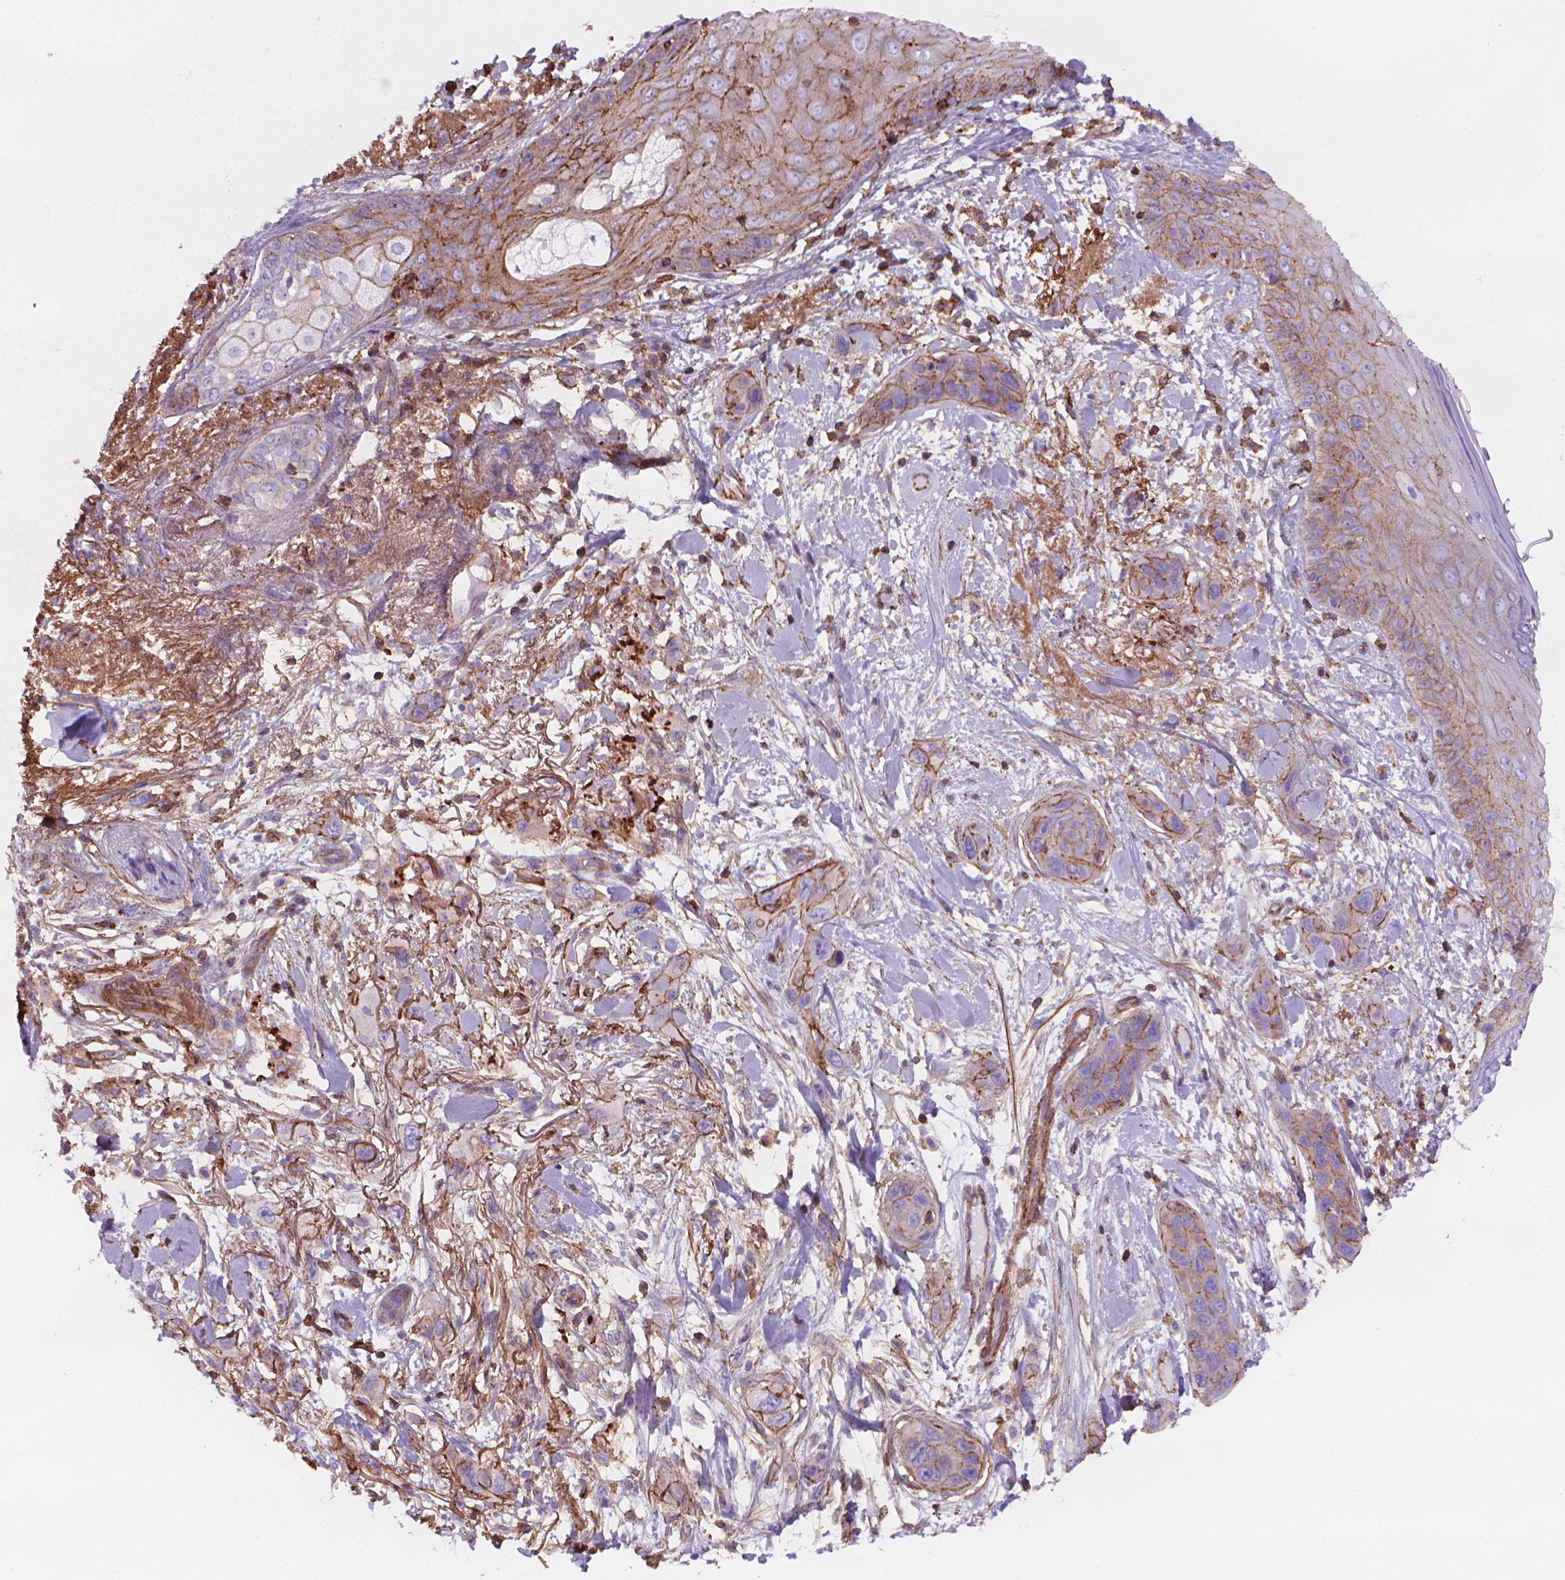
{"staining": {"intensity": "moderate", "quantity": "<25%", "location": "cytoplasmic/membranous"}, "tissue": "skin cancer", "cell_type": "Tumor cells", "image_type": "cancer", "snomed": [{"axis": "morphology", "description": "Squamous cell carcinoma, NOS"}, {"axis": "topography", "description": "Skin"}], "caption": "Skin squamous cell carcinoma stained with a brown dye displays moderate cytoplasmic/membranous positive positivity in approximately <25% of tumor cells.", "gene": "PATJ", "patient": {"sex": "male", "age": 79}}